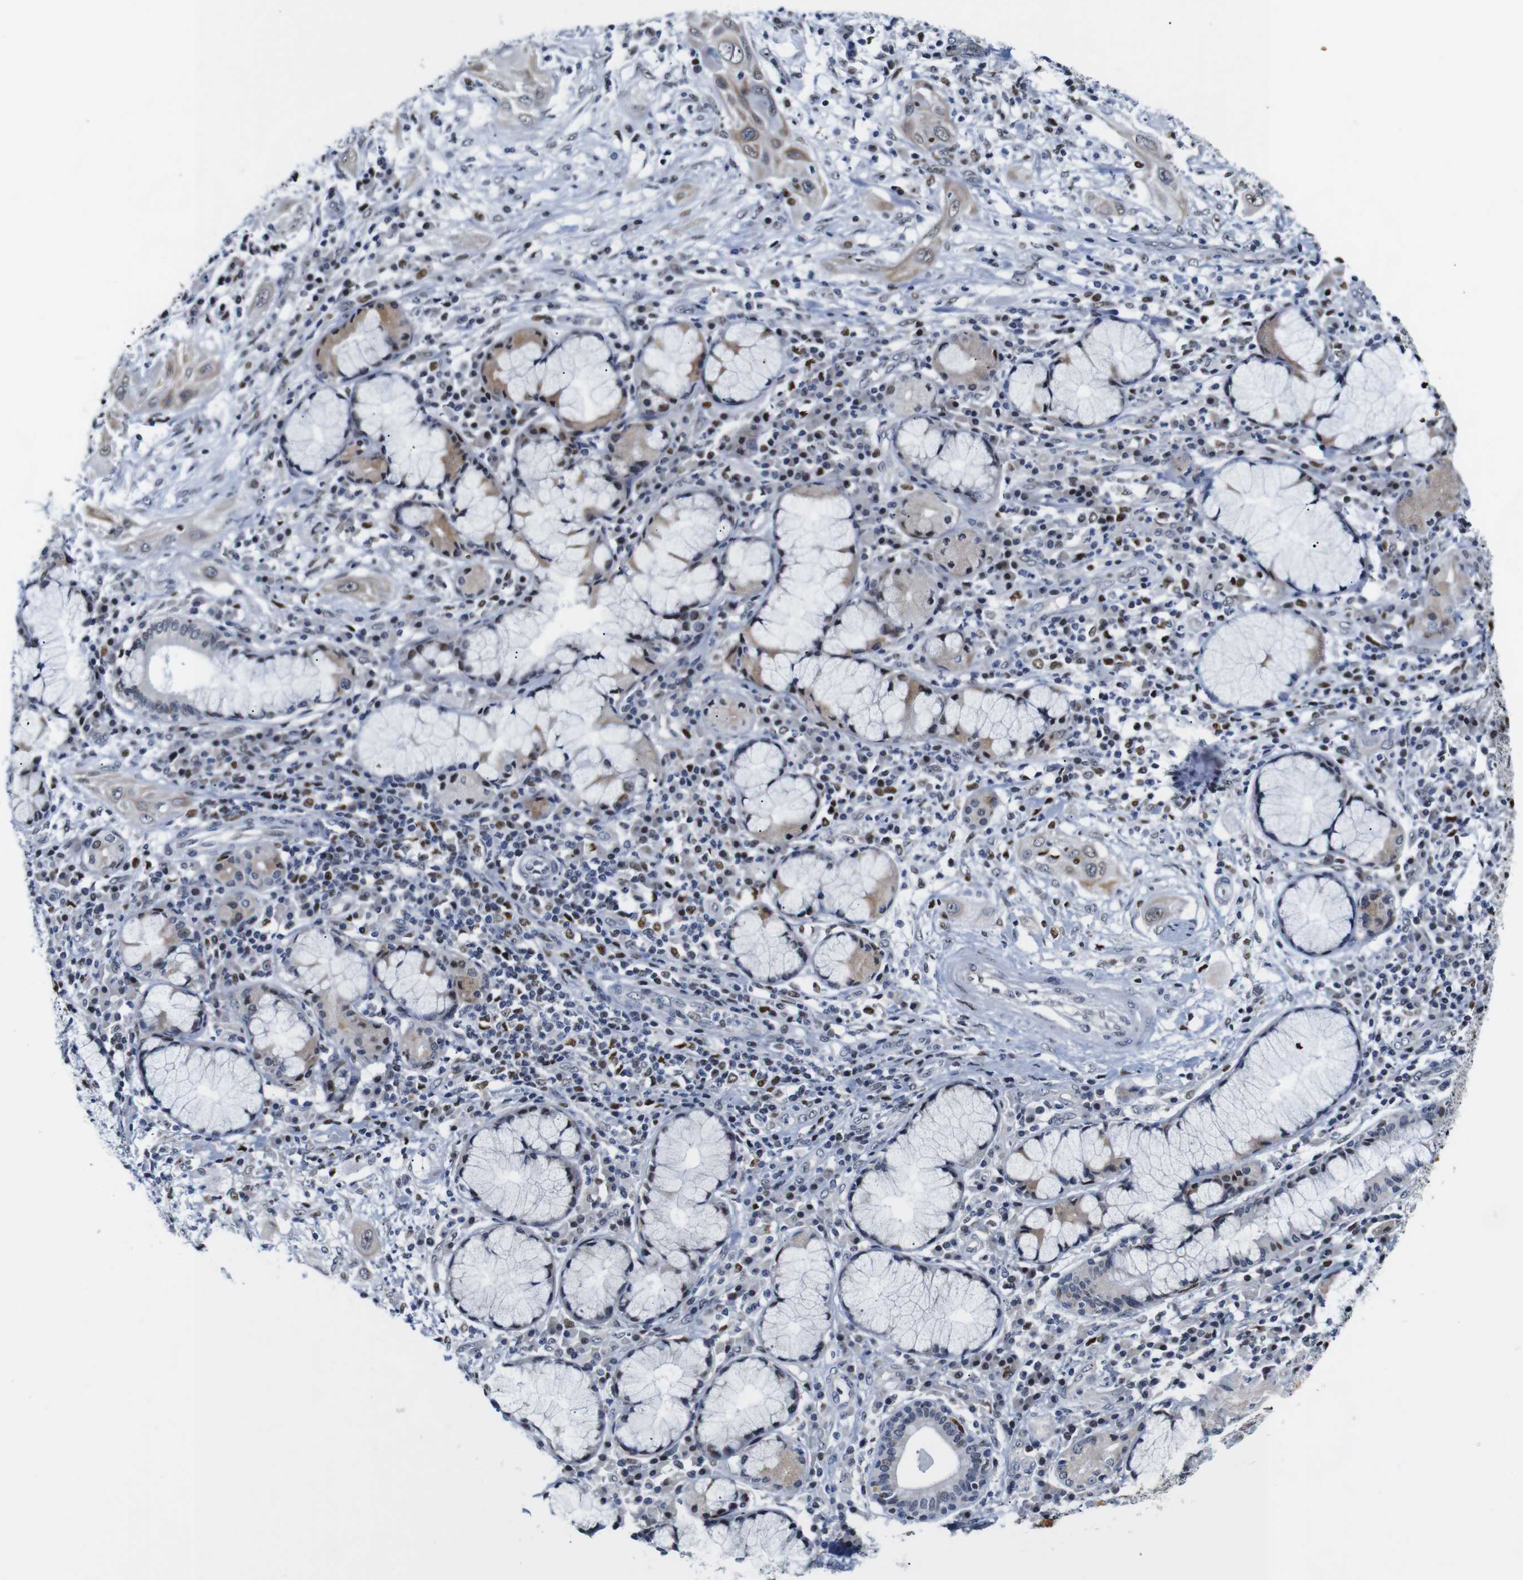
{"staining": {"intensity": "moderate", "quantity": "25%-75%", "location": "cytoplasmic/membranous"}, "tissue": "lung cancer", "cell_type": "Tumor cells", "image_type": "cancer", "snomed": [{"axis": "morphology", "description": "Squamous cell carcinoma, NOS"}, {"axis": "topography", "description": "Lung"}], "caption": "IHC image of neoplastic tissue: lung cancer stained using IHC reveals medium levels of moderate protein expression localized specifically in the cytoplasmic/membranous of tumor cells, appearing as a cytoplasmic/membranous brown color.", "gene": "GATA6", "patient": {"sex": "female", "age": 47}}